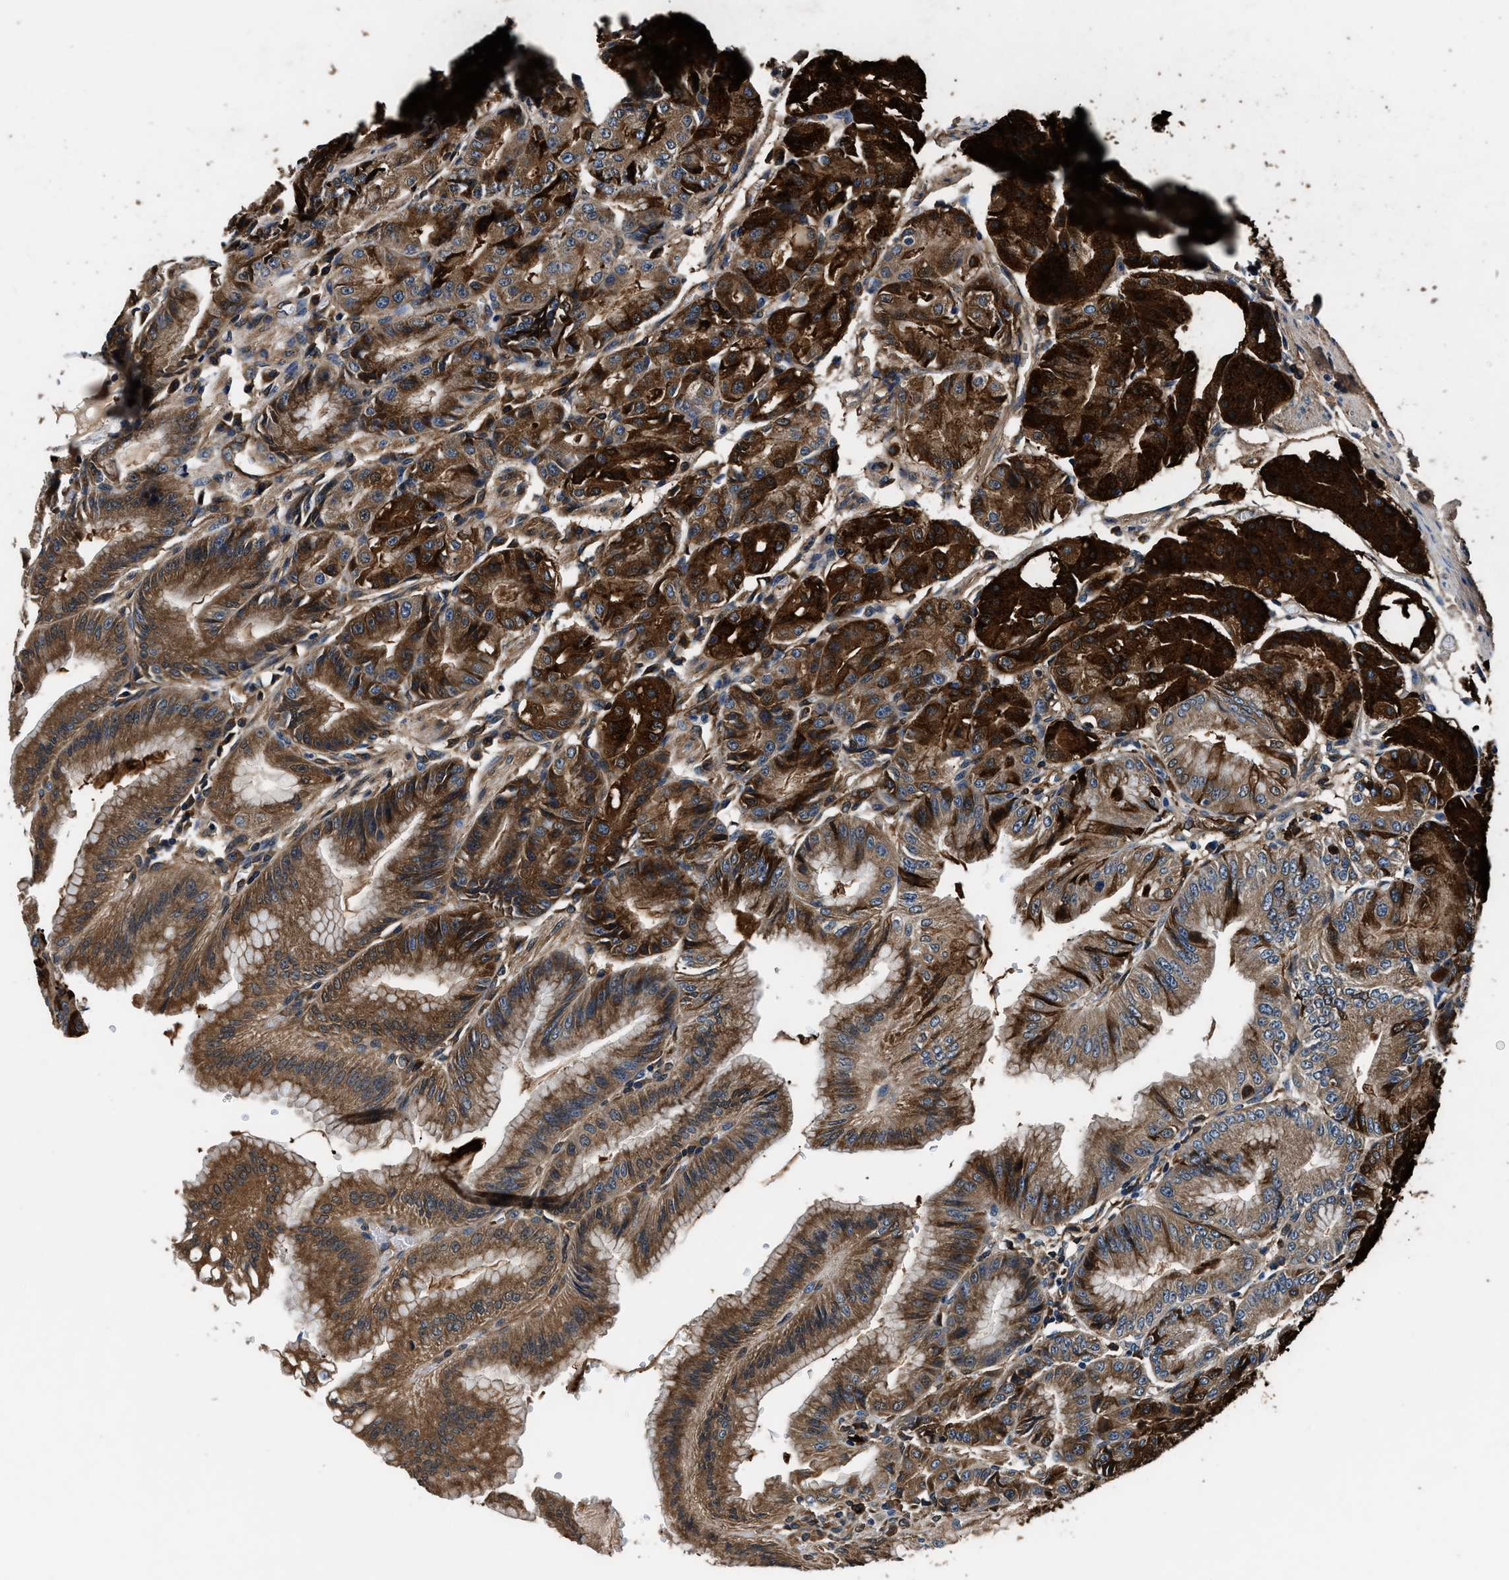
{"staining": {"intensity": "strong", "quantity": ">75%", "location": "cytoplasmic/membranous"}, "tissue": "stomach", "cell_type": "Glandular cells", "image_type": "normal", "snomed": [{"axis": "morphology", "description": "Normal tissue, NOS"}, {"axis": "topography", "description": "Stomach, lower"}], "caption": "Strong cytoplasmic/membranous protein positivity is present in about >75% of glandular cells in stomach. (IHC, brightfield microscopy, high magnification).", "gene": "DHRS7B", "patient": {"sex": "male", "age": 71}}